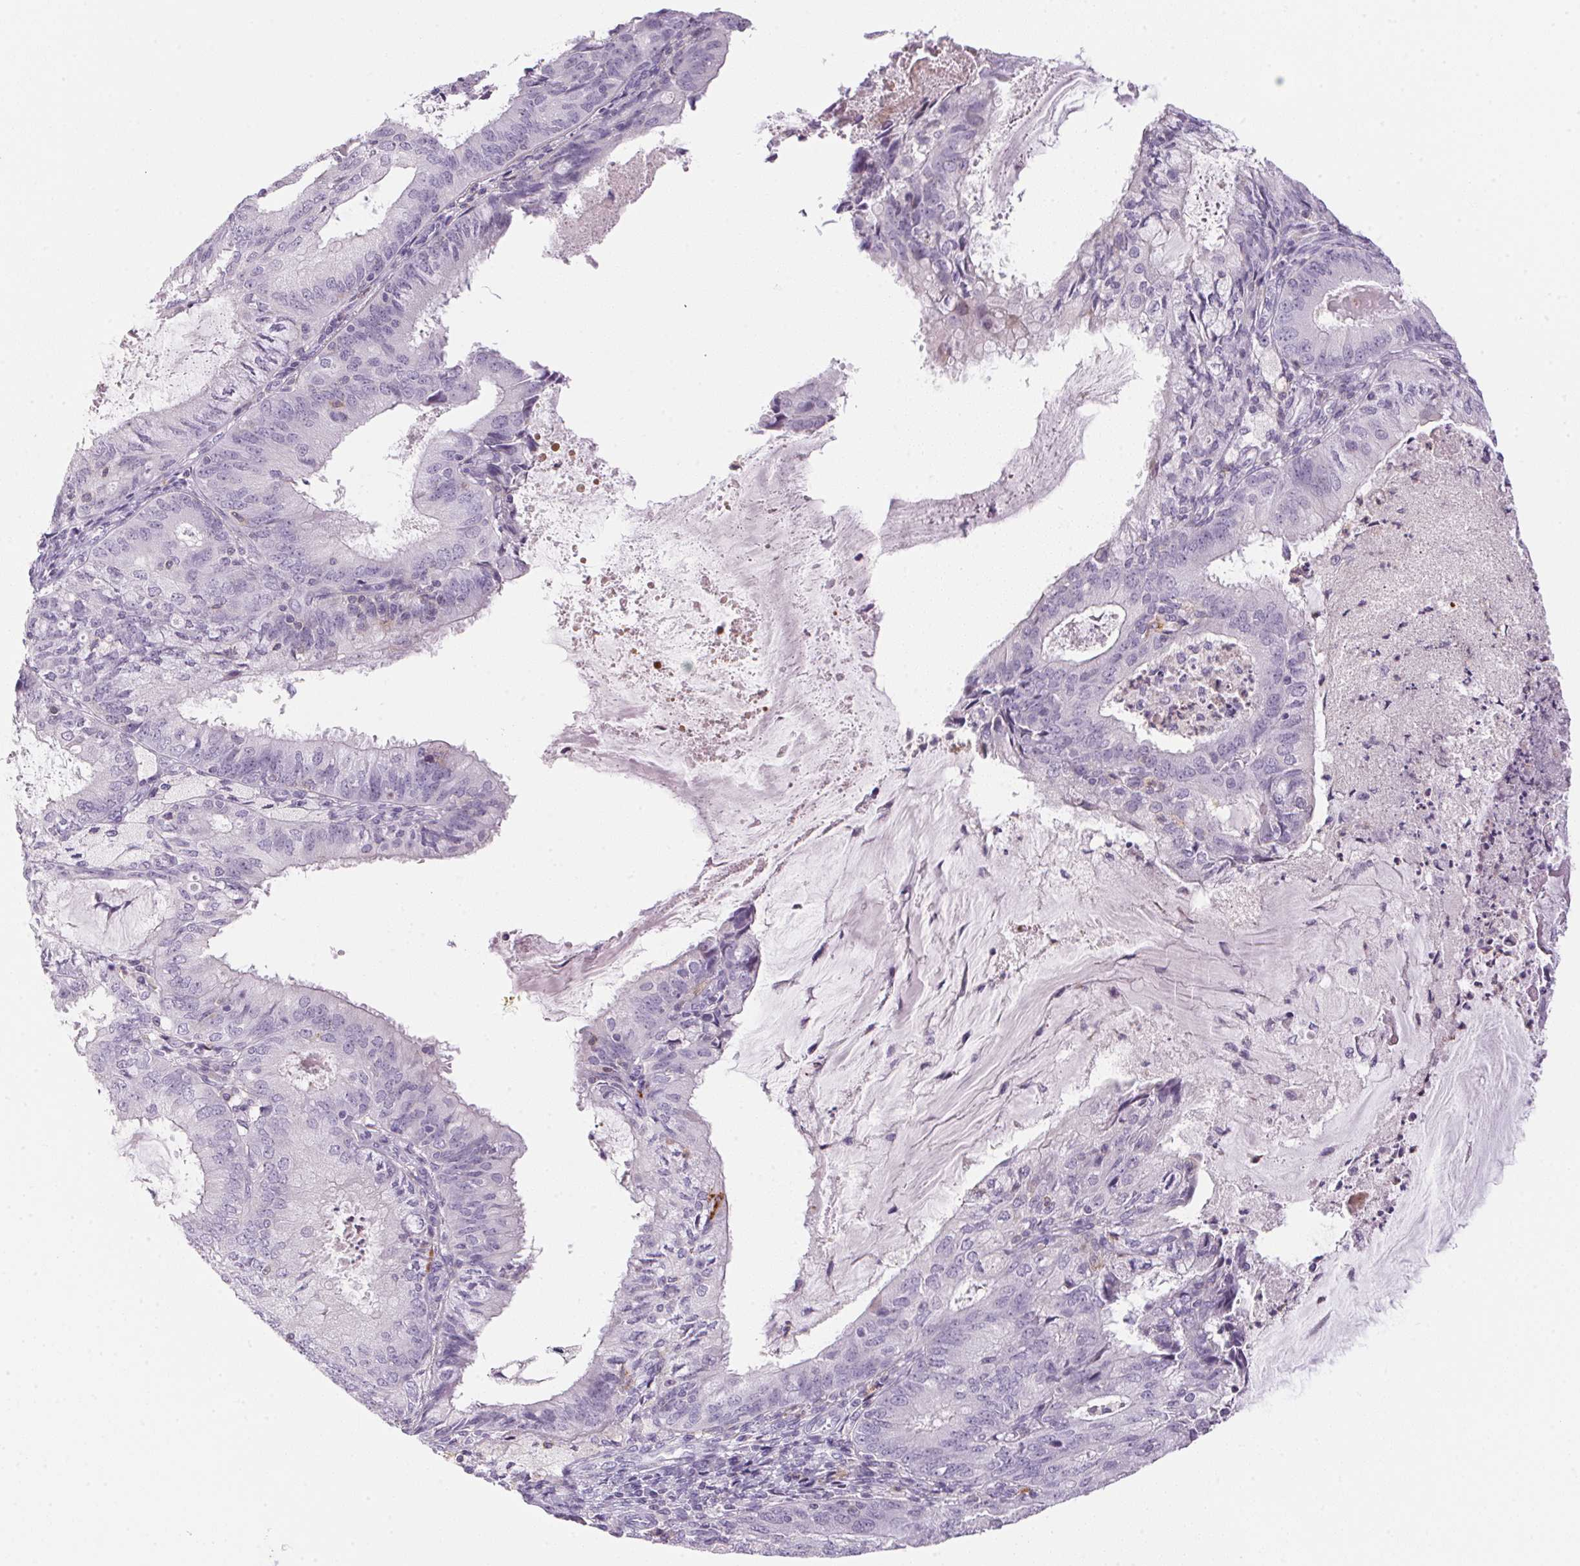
{"staining": {"intensity": "negative", "quantity": "none", "location": "none"}, "tissue": "endometrial cancer", "cell_type": "Tumor cells", "image_type": "cancer", "snomed": [{"axis": "morphology", "description": "Adenocarcinoma, NOS"}, {"axis": "topography", "description": "Endometrium"}], "caption": "IHC of human endometrial adenocarcinoma exhibits no positivity in tumor cells.", "gene": "ECPAS", "patient": {"sex": "female", "age": 57}}